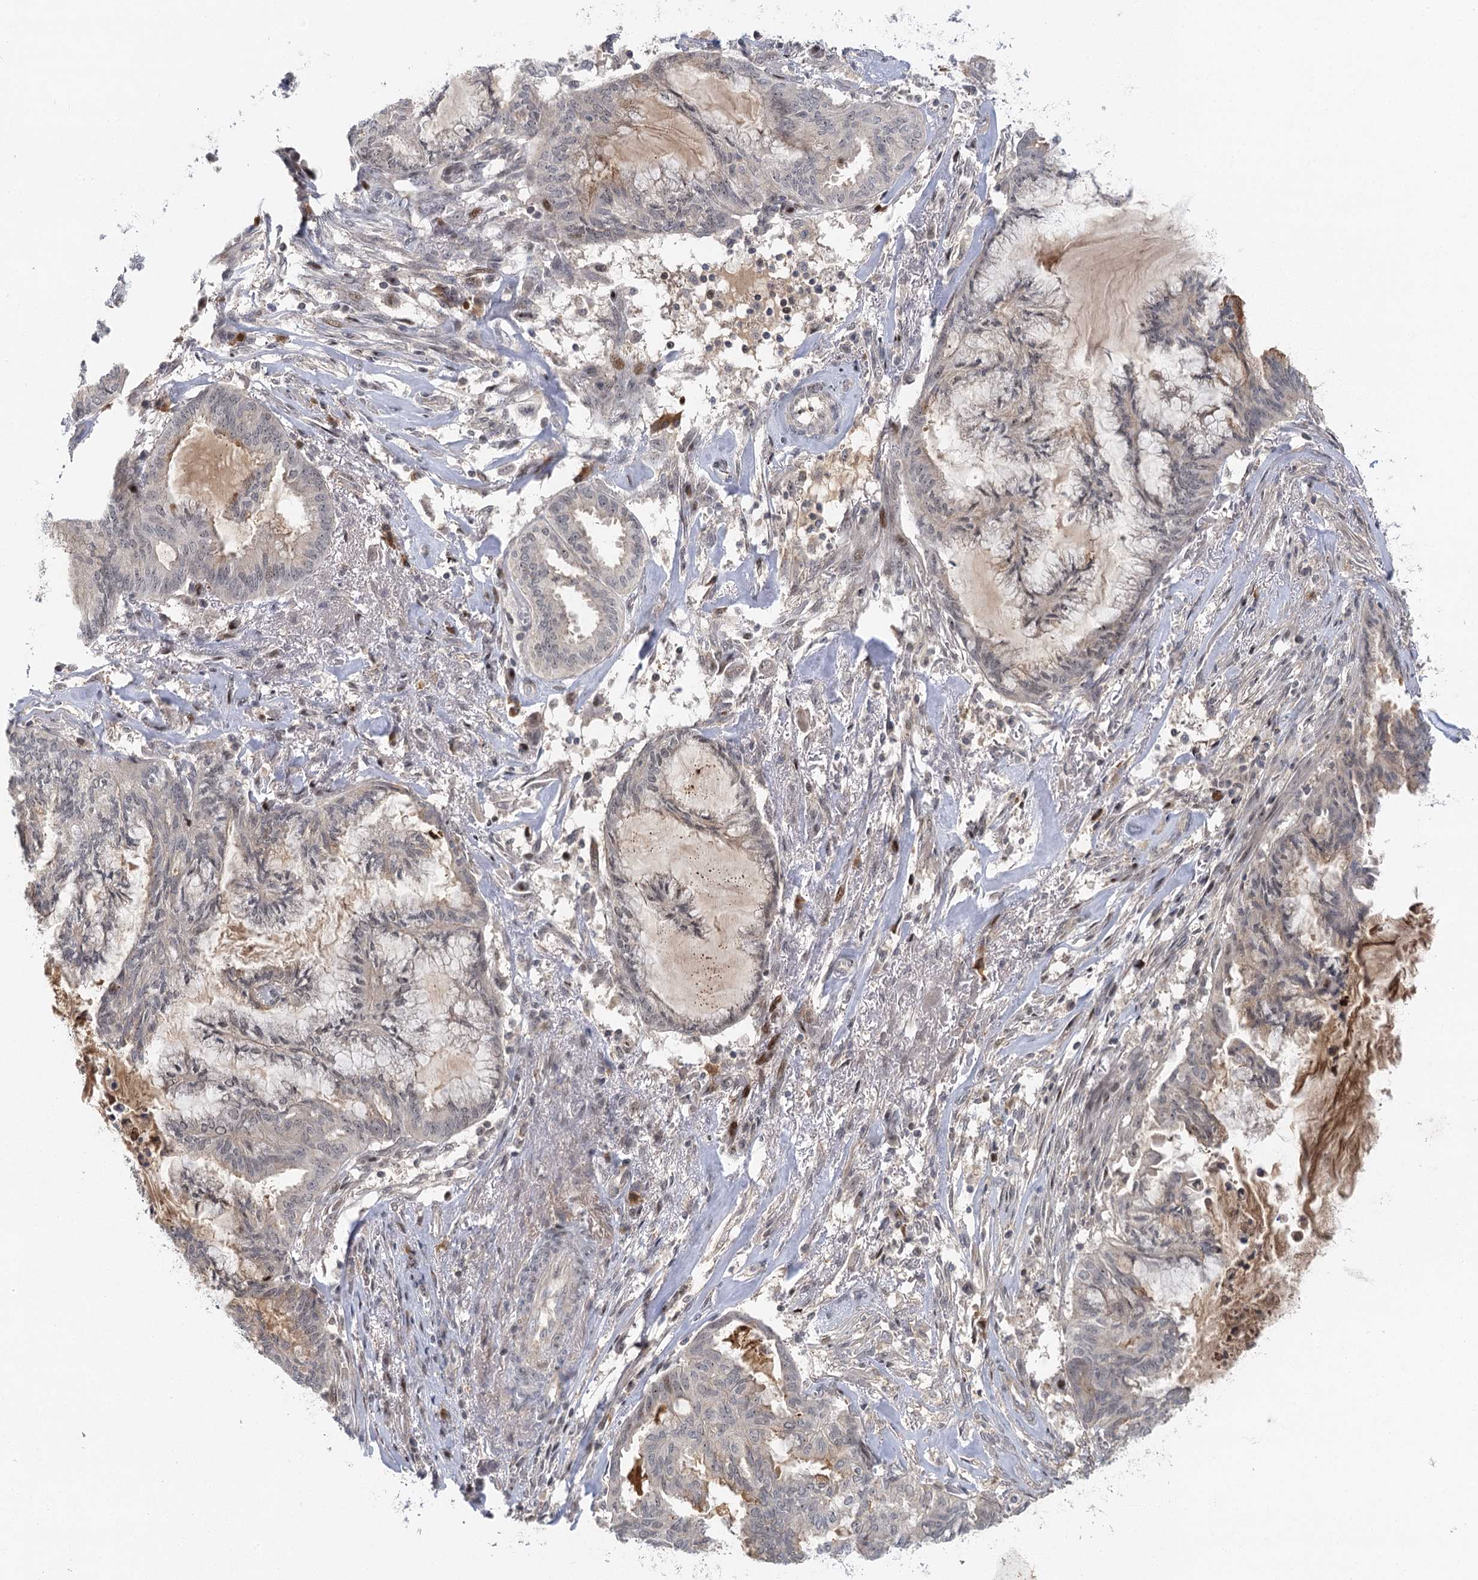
{"staining": {"intensity": "negative", "quantity": "none", "location": "none"}, "tissue": "endometrial cancer", "cell_type": "Tumor cells", "image_type": "cancer", "snomed": [{"axis": "morphology", "description": "Adenocarcinoma, NOS"}, {"axis": "topography", "description": "Endometrium"}], "caption": "Human endometrial cancer (adenocarcinoma) stained for a protein using IHC demonstrates no positivity in tumor cells.", "gene": "IL11RA", "patient": {"sex": "female", "age": 86}}